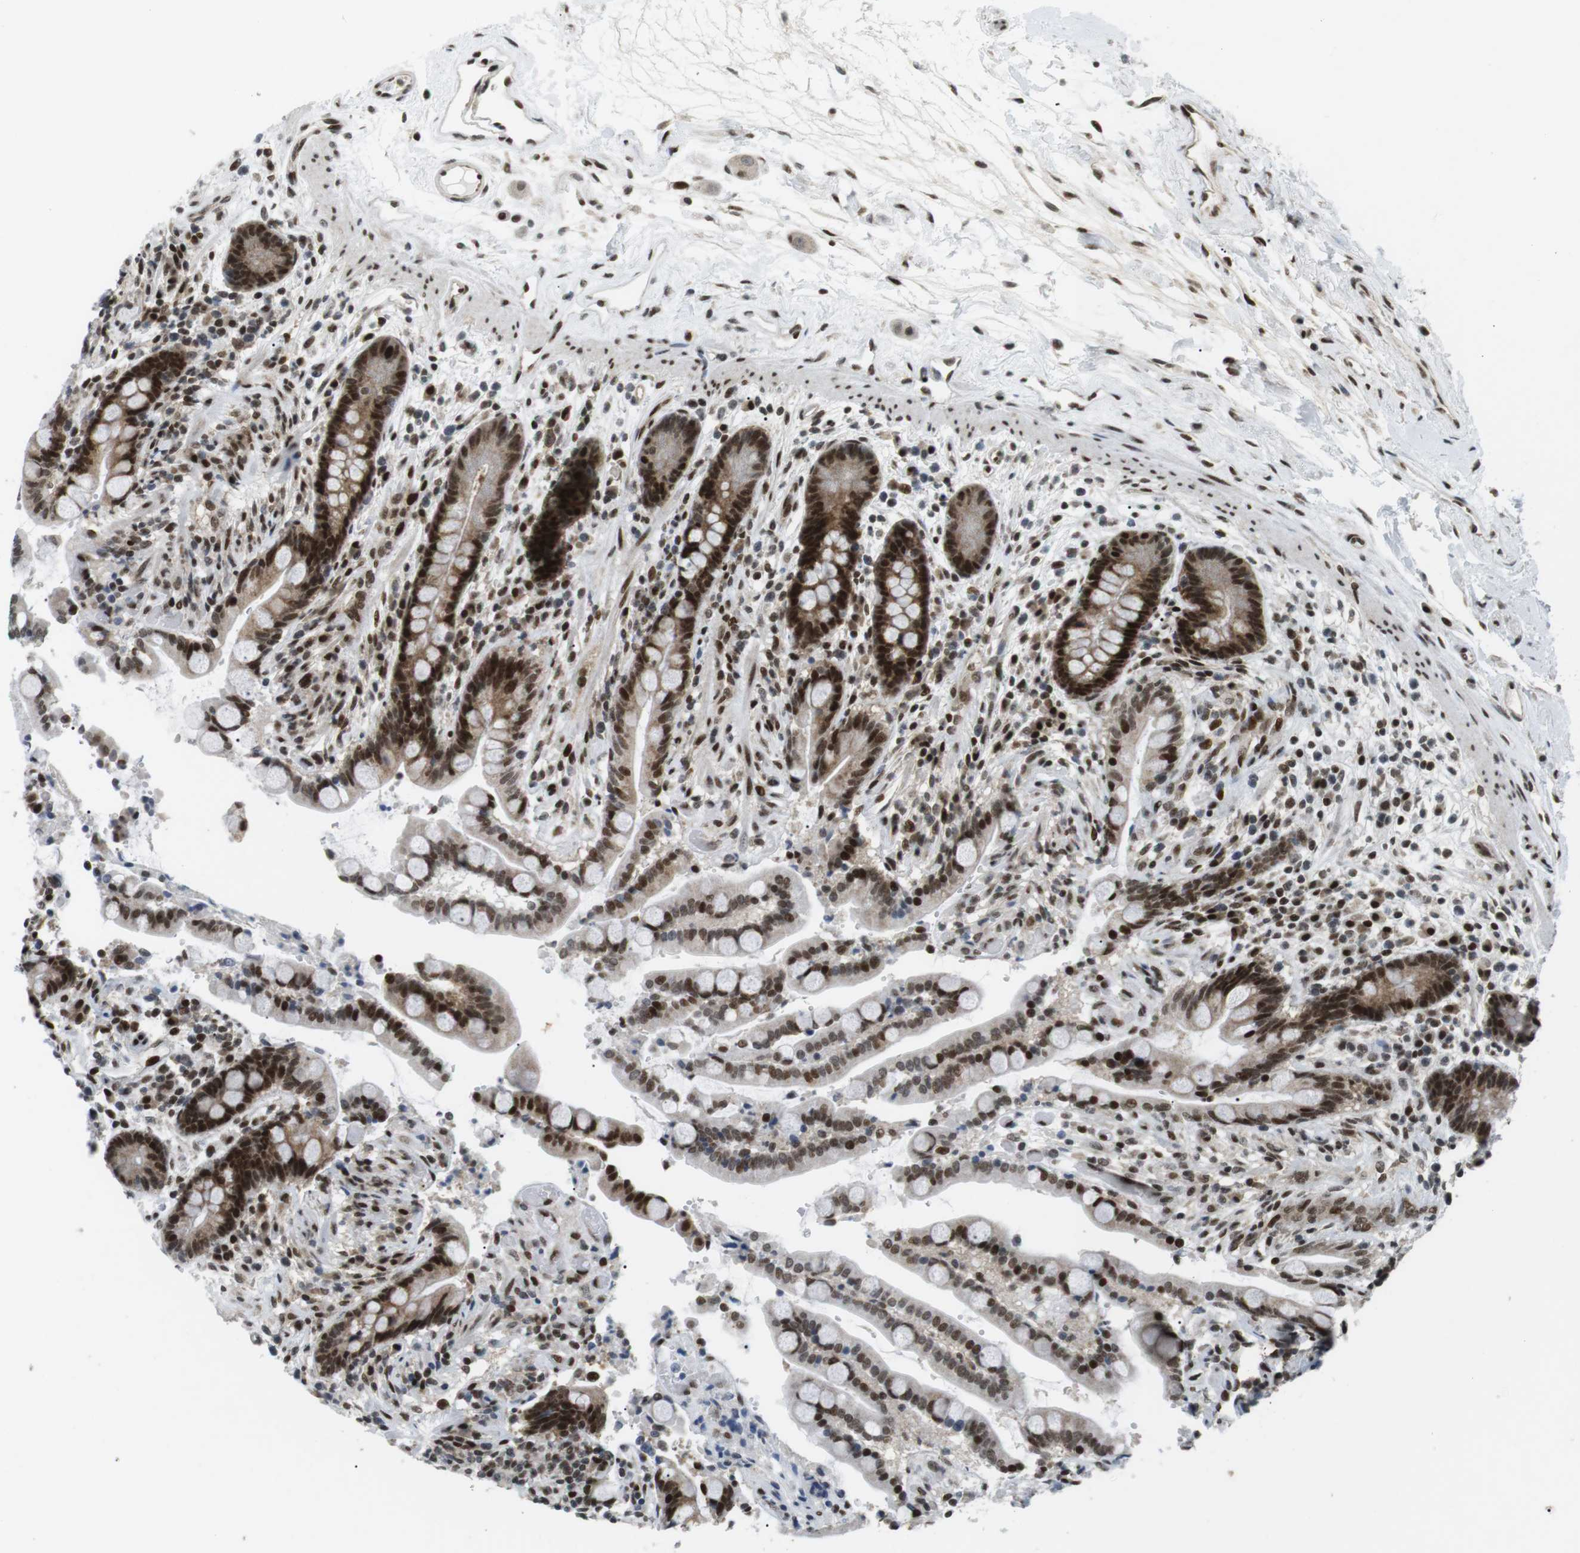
{"staining": {"intensity": "strong", "quantity": ">75%", "location": "nuclear"}, "tissue": "colon", "cell_type": "Endothelial cells", "image_type": "normal", "snomed": [{"axis": "morphology", "description": "Normal tissue, NOS"}, {"axis": "topography", "description": "Colon"}], "caption": "Benign colon was stained to show a protein in brown. There is high levels of strong nuclear positivity in approximately >75% of endothelial cells.", "gene": "CDC27", "patient": {"sex": "male", "age": 73}}